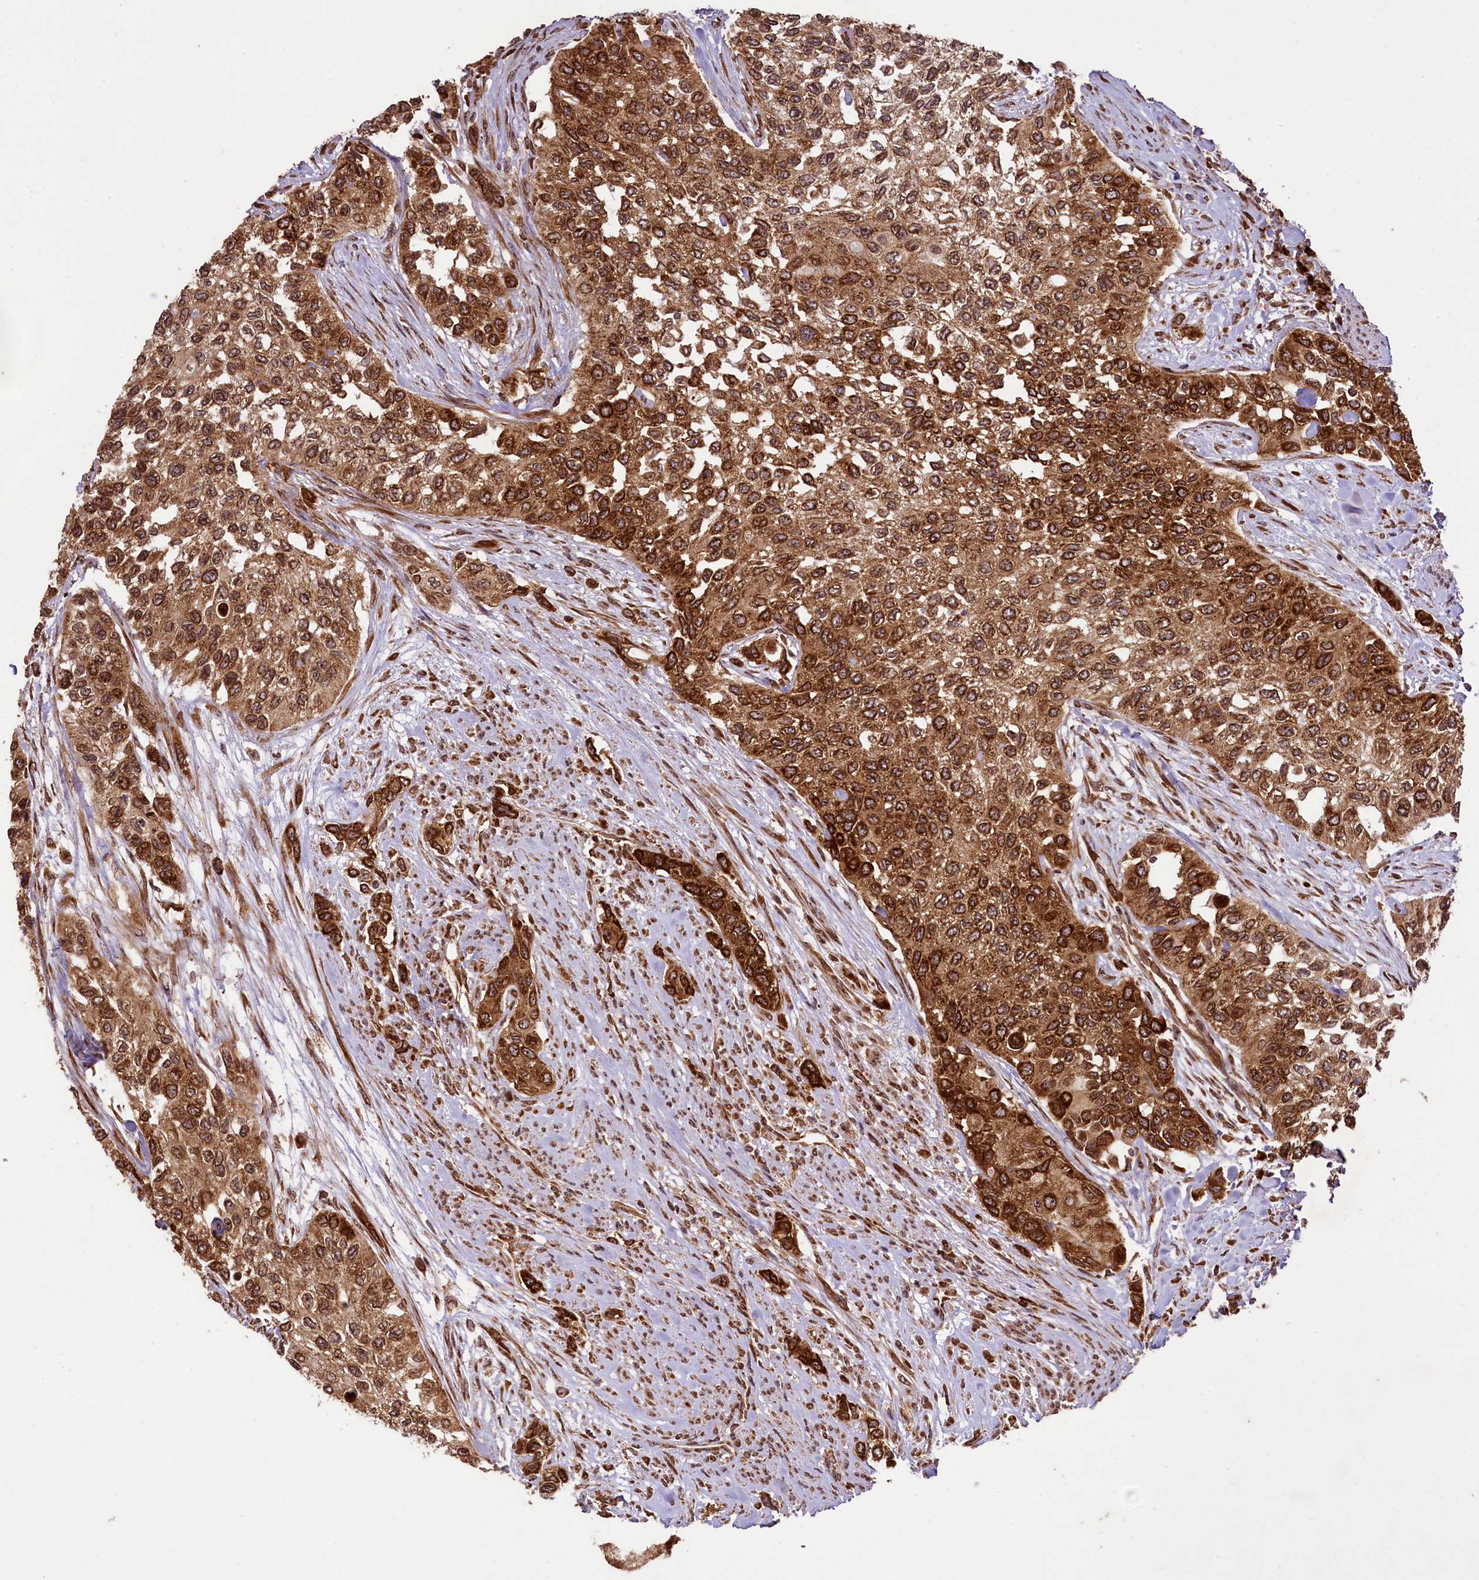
{"staining": {"intensity": "strong", "quantity": ">75%", "location": "cytoplasmic/membranous"}, "tissue": "urothelial cancer", "cell_type": "Tumor cells", "image_type": "cancer", "snomed": [{"axis": "morphology", "description": "Normal tissue, NOS"}, {"axis": "morphology", "description": "Urothelial carcinoma, High grade"}, {"axis": "topography", "description": "Vascular tissue"}, {"axis": "topography", "description": "Urinary bladder"}], "caption": "Urothelial cancer stained for a protein (brown) exhibits strong cytoplasmic/membranous positive staining in about >75% of tumor cells.", "gene": "LARP4", "patient": {"sex": "female", "age": 56}}